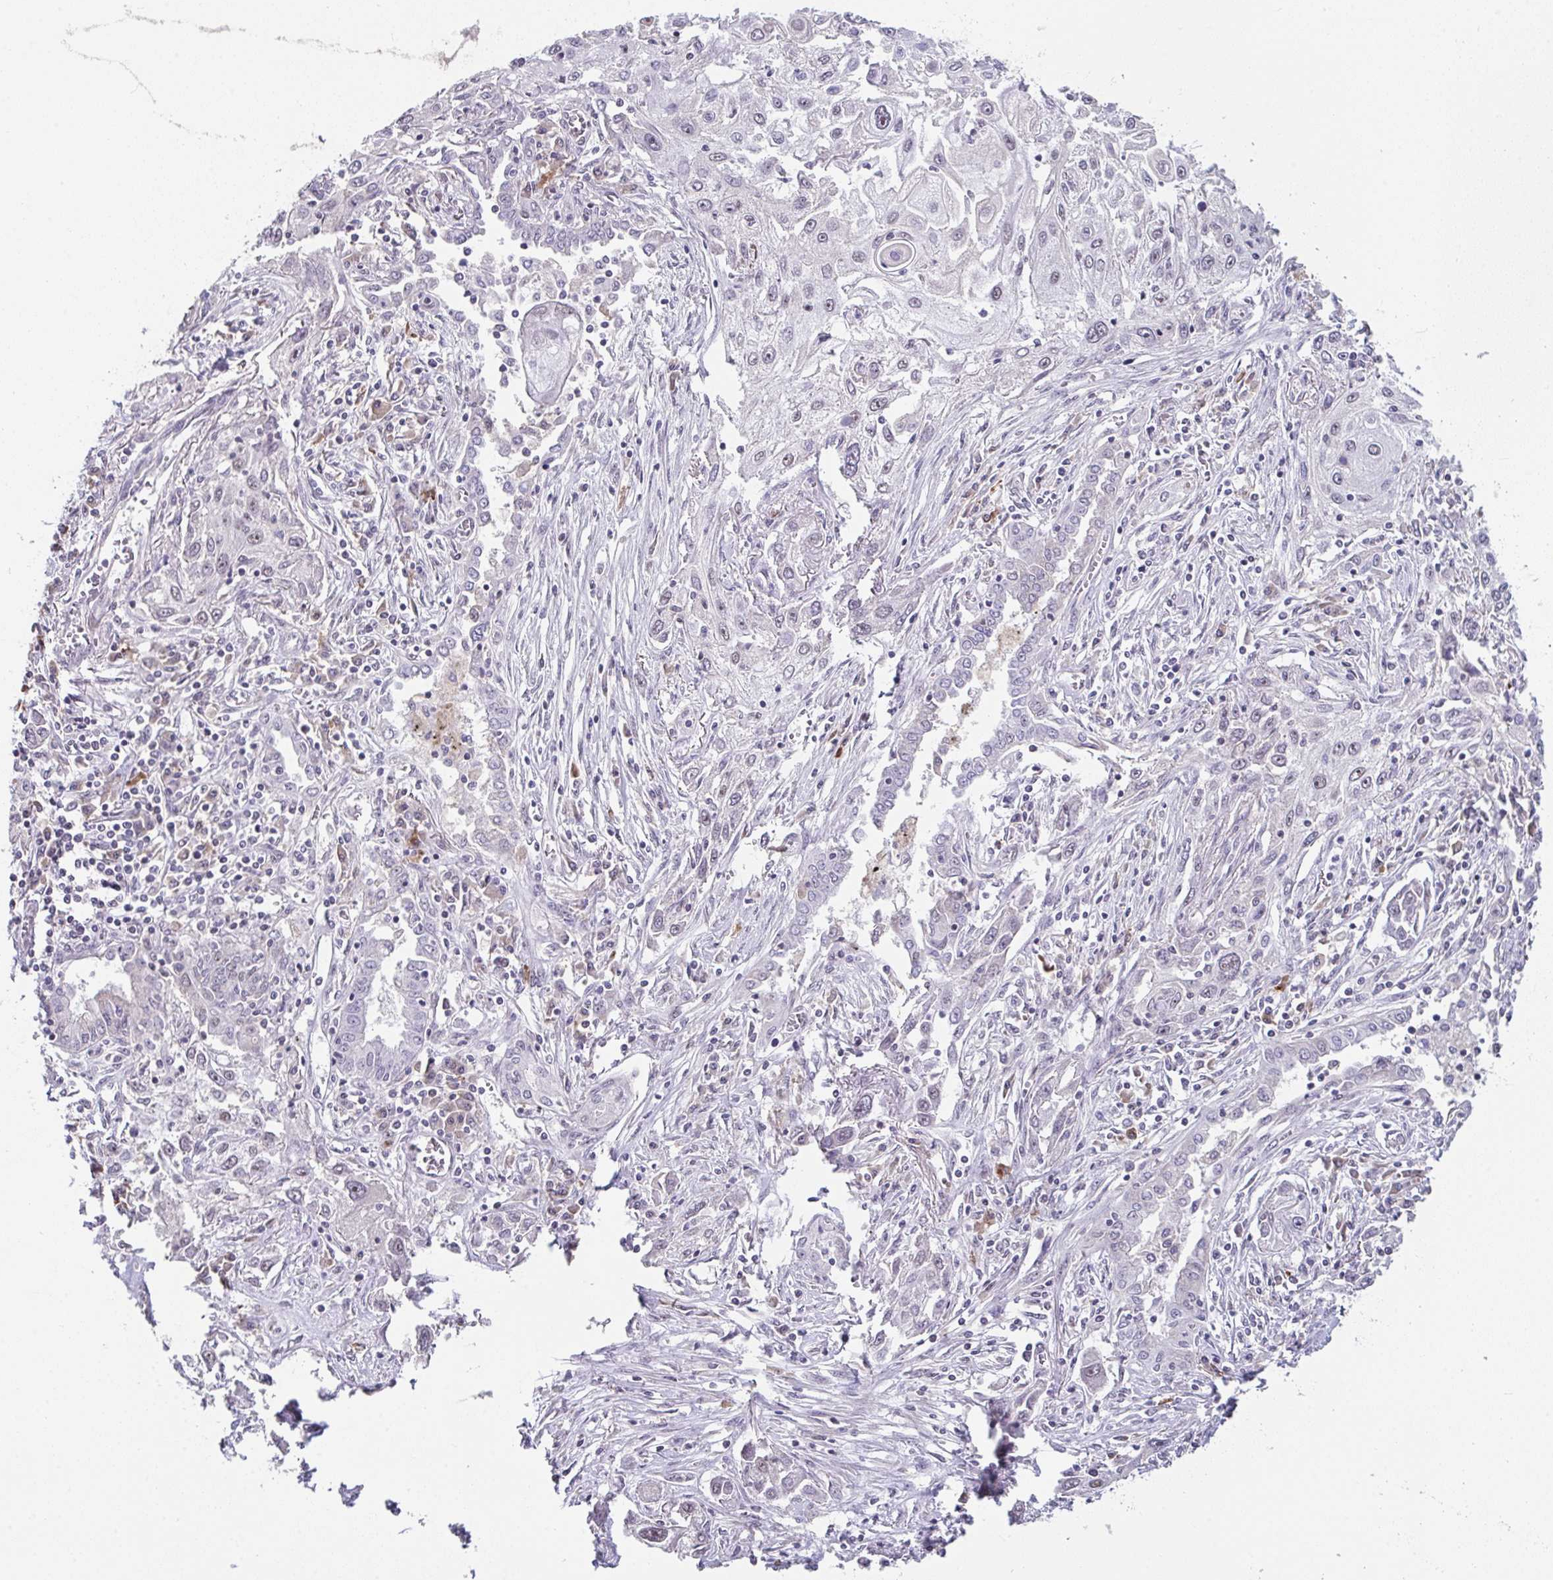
{"staining": {"intensity": "negative", "quantity": "none", "location": "none"}, "tissue": "lung cancer", "cell_type": "Tumor cells", "image_type": "cancer", "snomed": [{"axis": "morphology", "description": "Squamous cell carcinoma, NOS"}, {"axis": "topography", "description": "Lung"}], "caption": "The image reveals no staining of tumor cells in lung cancer.", "gene": "RBBP6", "patient": {"sex": "female", "age": 69}}